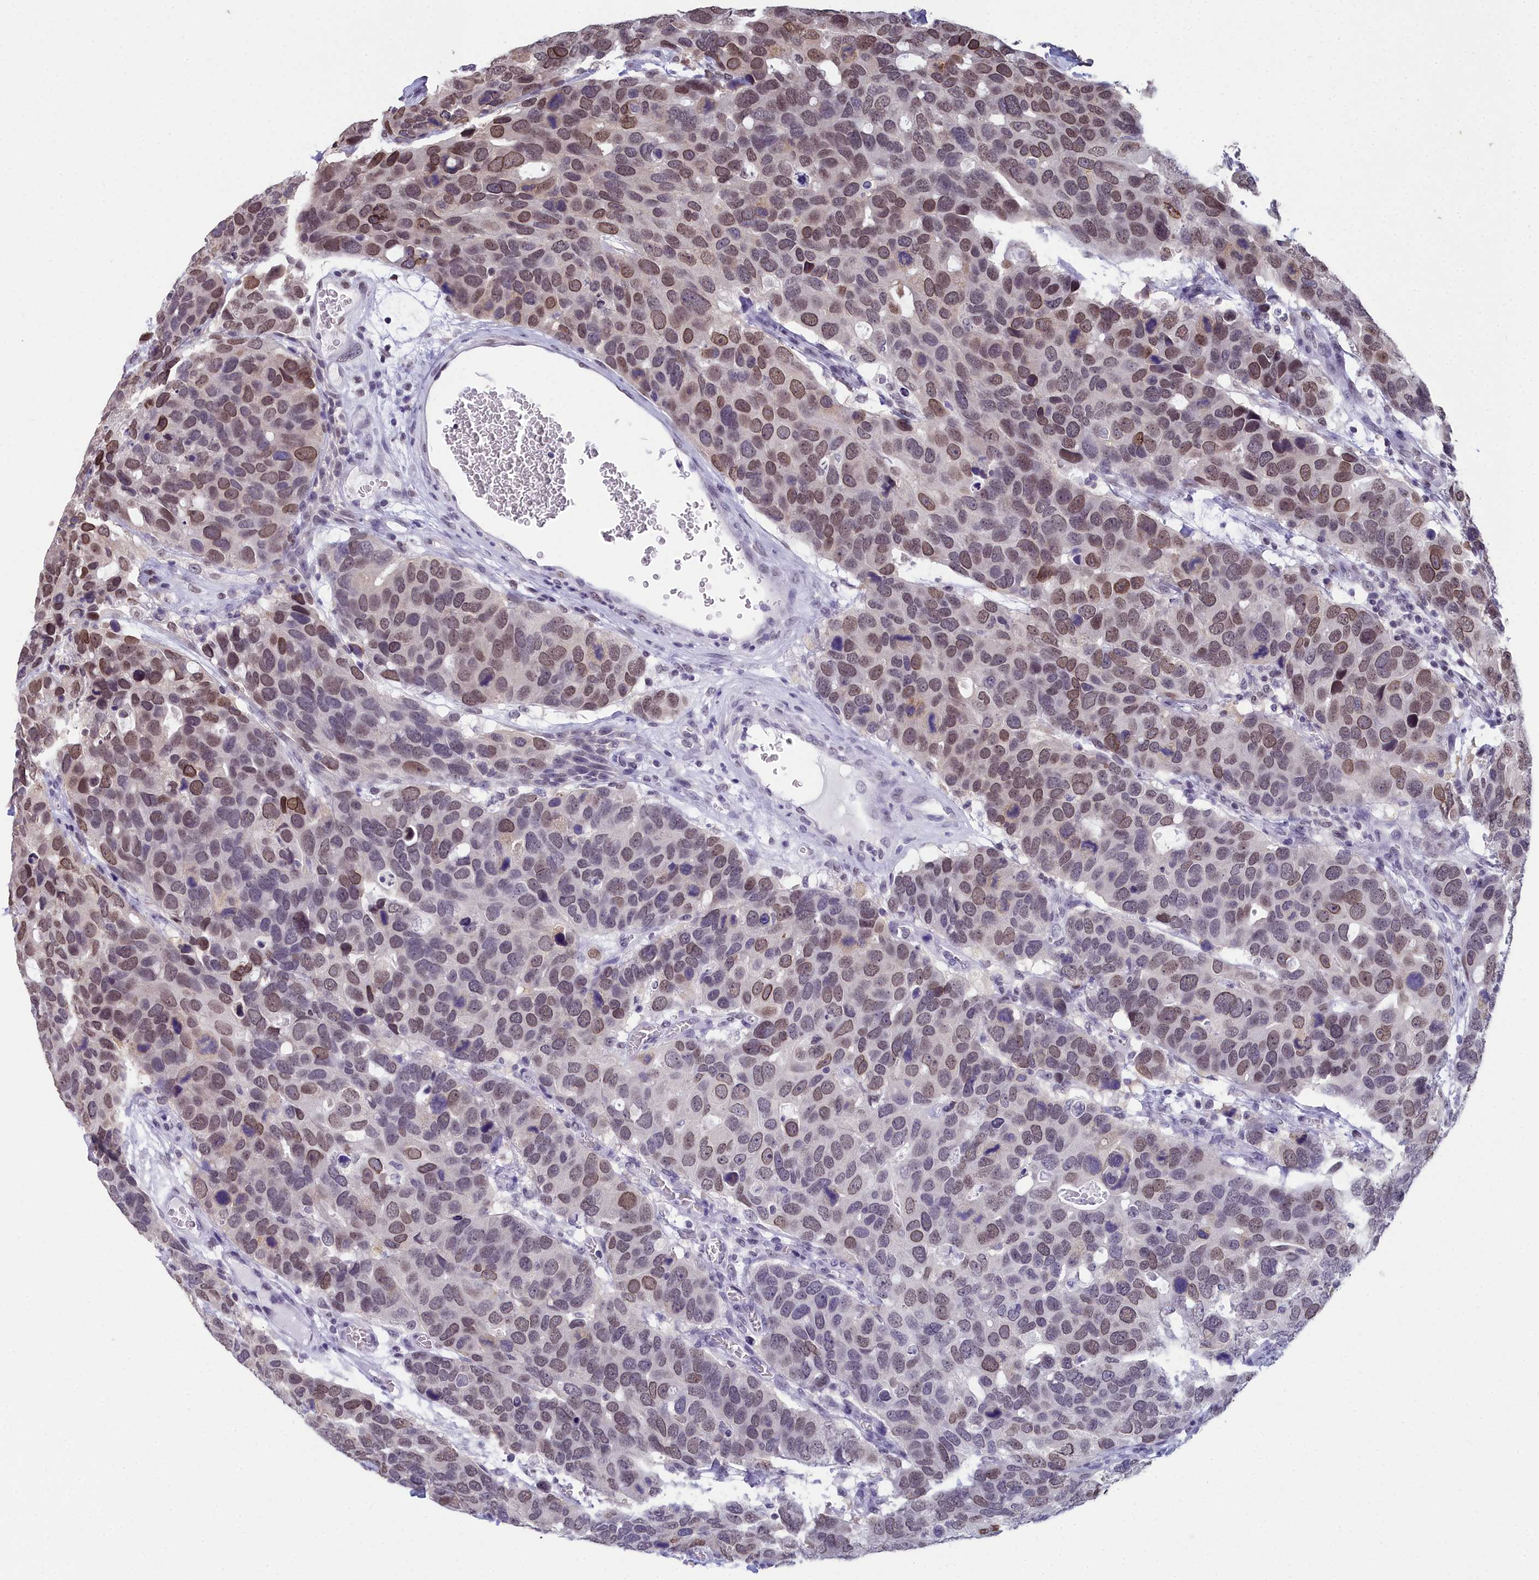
{"staining": {"intensity": "moderate", "quantity": "25%-75%", "location": "nuclear"}, "tissue": "breast cancer", "cell_type": "Tumor cells", "image_type": "cancer", "snomed": [{"axis": "morphology", "description": "Duct carcinoma"}, {"axis": "topography", "description": "Breast"}], "caption": "Breast cancer was stained to show a protein in brown. There is medium levels of moderate nuclear positivity in about 25%-75% of tumor cells.", "gene": "CCDC97", "patient": {"sex": "female", "age": 83}}